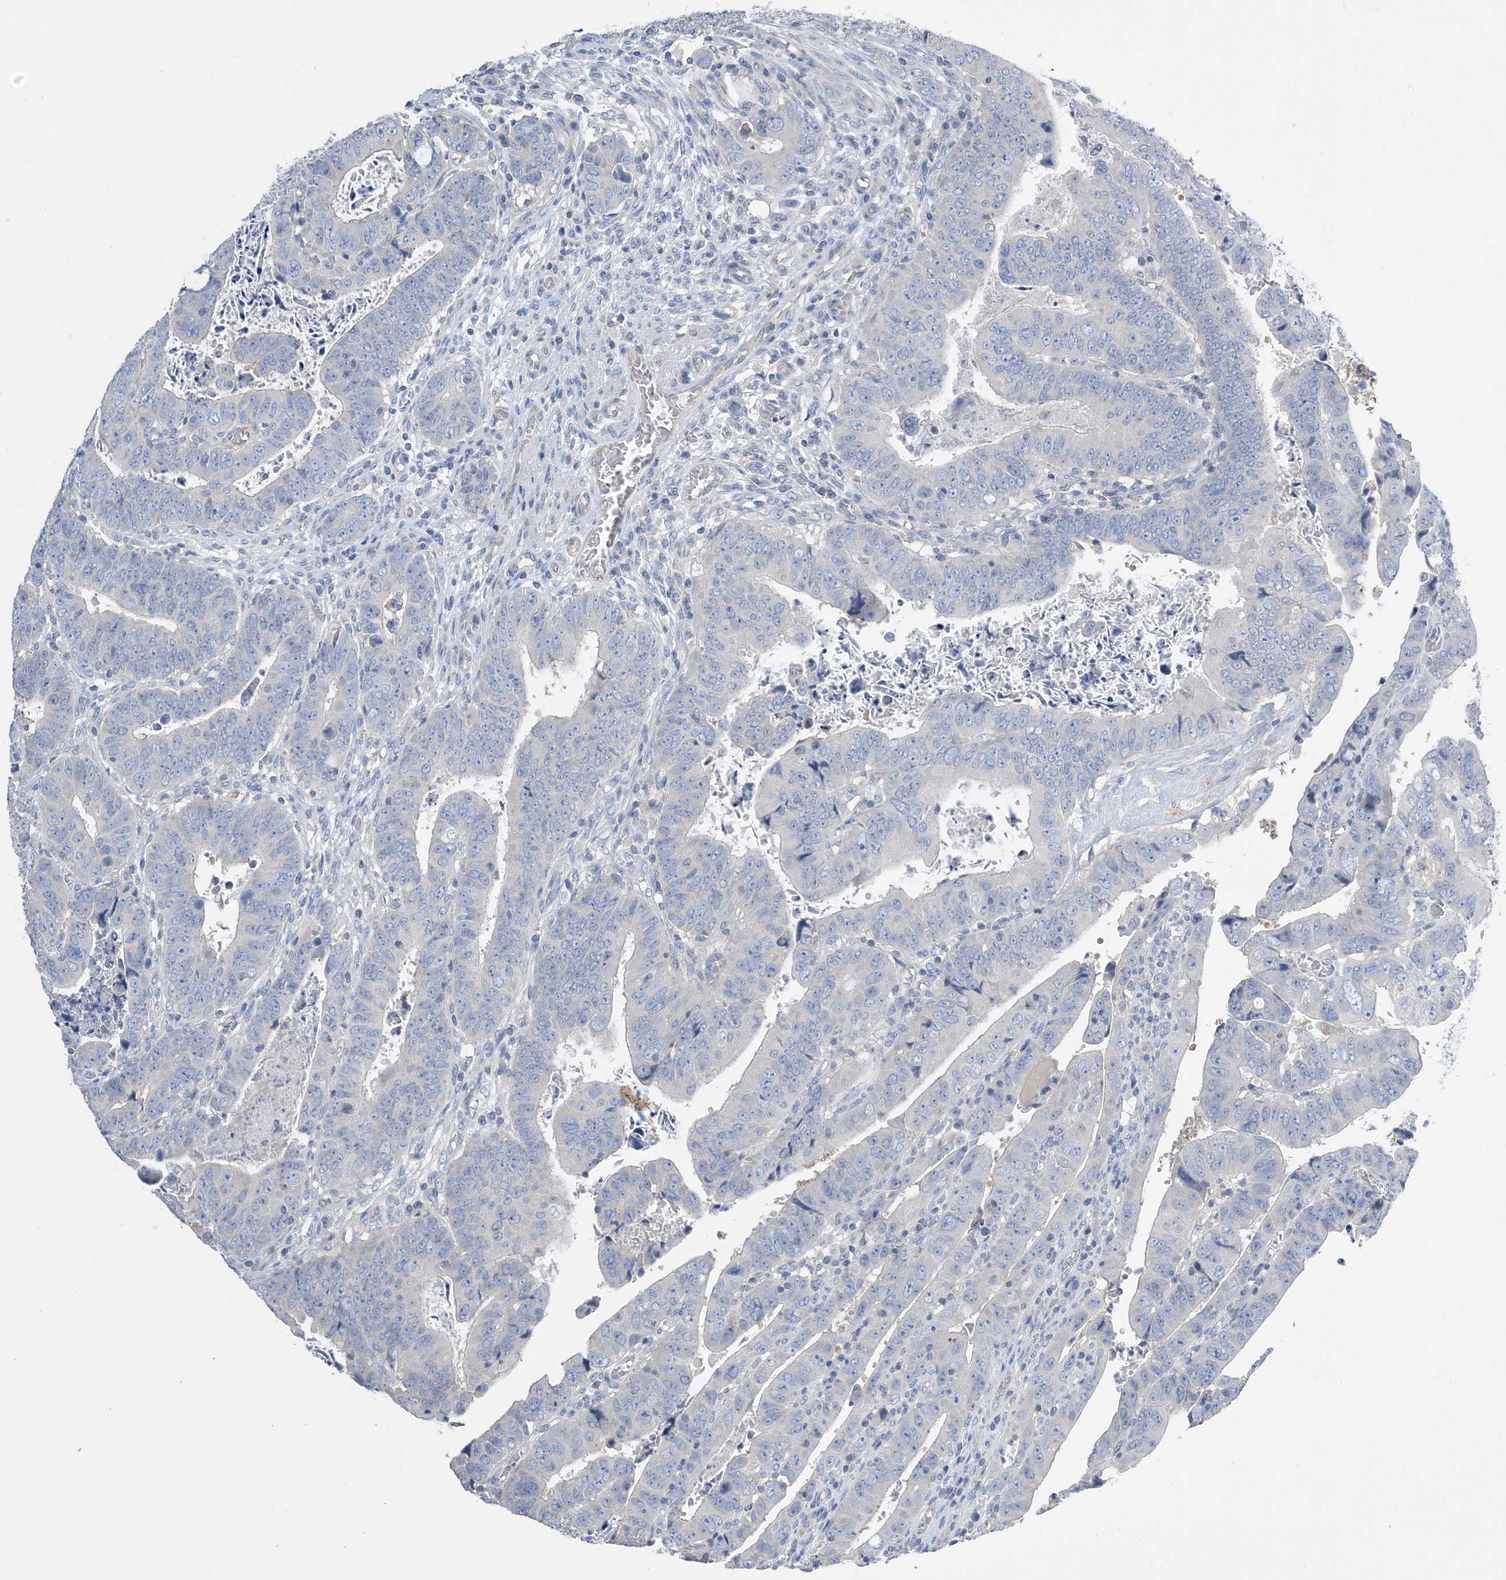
{"staining": {"intensity": "negative", "quantity": "none", "location": "none"}, "tissue": "colorectal cancer", "cell_type": "Tumor cells", "image_type": "cancer", "snomed": [{"axis": "morphology", "description": "Normal tissue, NOS"}, {"axis": "morphology", "description": "Adenocarcinoma, NOS"}, {"axis": "topography", "description": "Rectum"}], "caption": "A high-resolution histopathology image shows immunohistochemistry staining of colorectal cancer (adenocarcinoma), which demonstrates no significant positivity in tumor cells.", "gene": "KPRP", "patient": {"sex": "female", "age": 65}}